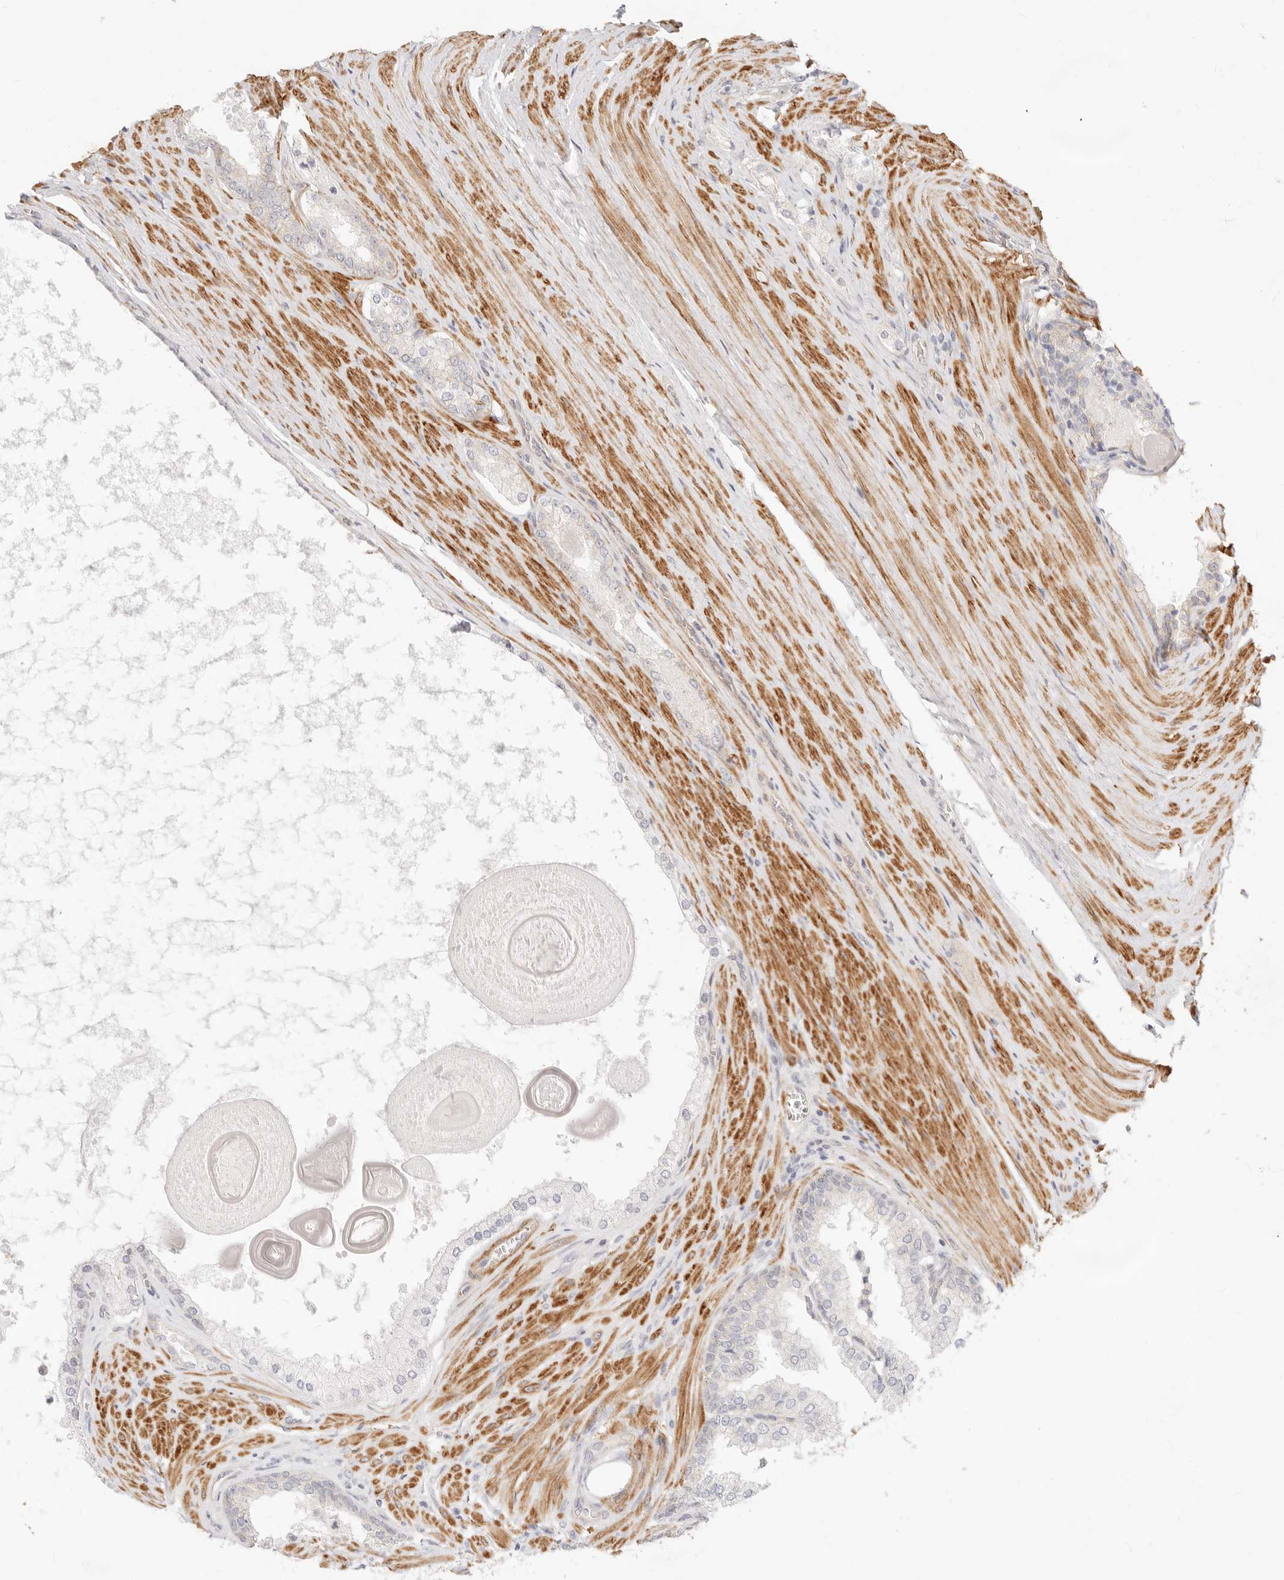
{"staining": {"intensity": "negative", "quantity": "none", "location": "none"}, "tissue": "prostate cancer", "cell_type": "Tumor cells", "image_type": "cancer", "snomed": [{"axis": "morphology", "description": "Adenocarcinoma, High grade"}, {"axis": "topography", "description": "Prostate"}], "caption": "DAB immunohistochemical staining of prostate high-grade adenocarcinoma displays no significant positivity in tumor cells.", "gene": "UBXN10", "patient": {"sex": "male", "age": 60}}